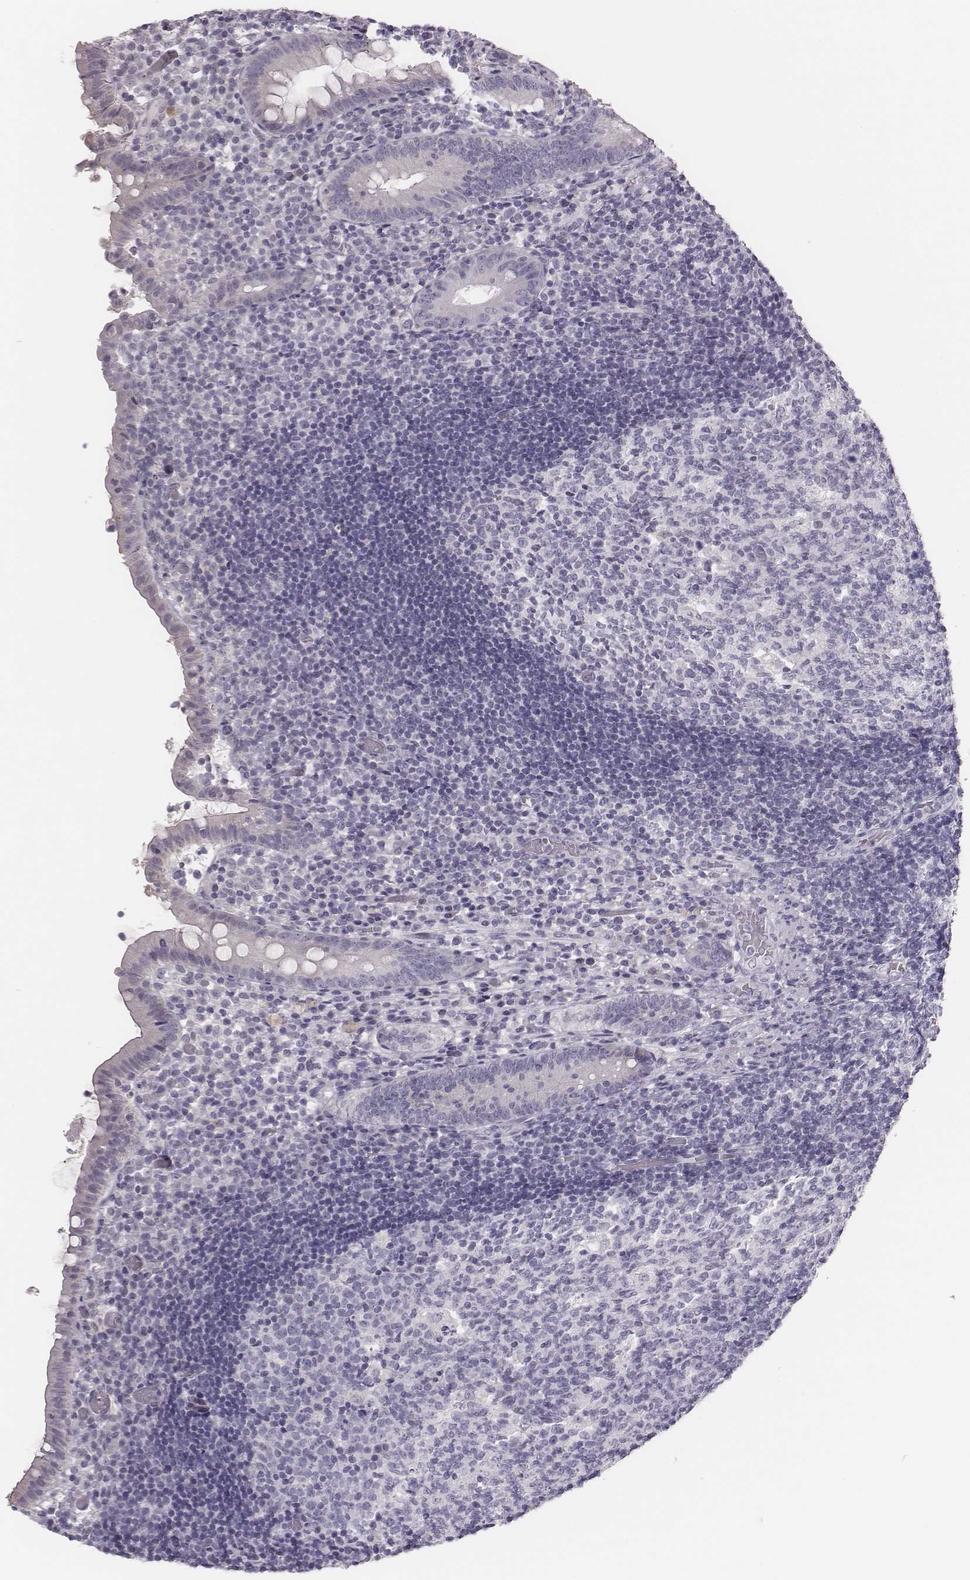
{"staining": {"intensity": "negative", "quantity": "none", "location": "none"}, "tissue": "appendix", "cell_type": "Glandular cells", "image_type": "normal", "snomed": [{"axis": "morphology", "description": "Normal tissue, NOS"}, {"axis": "topography", "description": "Appendix"}], "caption": "This is an immunohistochemistry (IHC) histopathology image of benign appendix. There is no positivity in glandular cells.", "gene": "ADGRF4", "patient": {"sex": "female", "age": 32}}